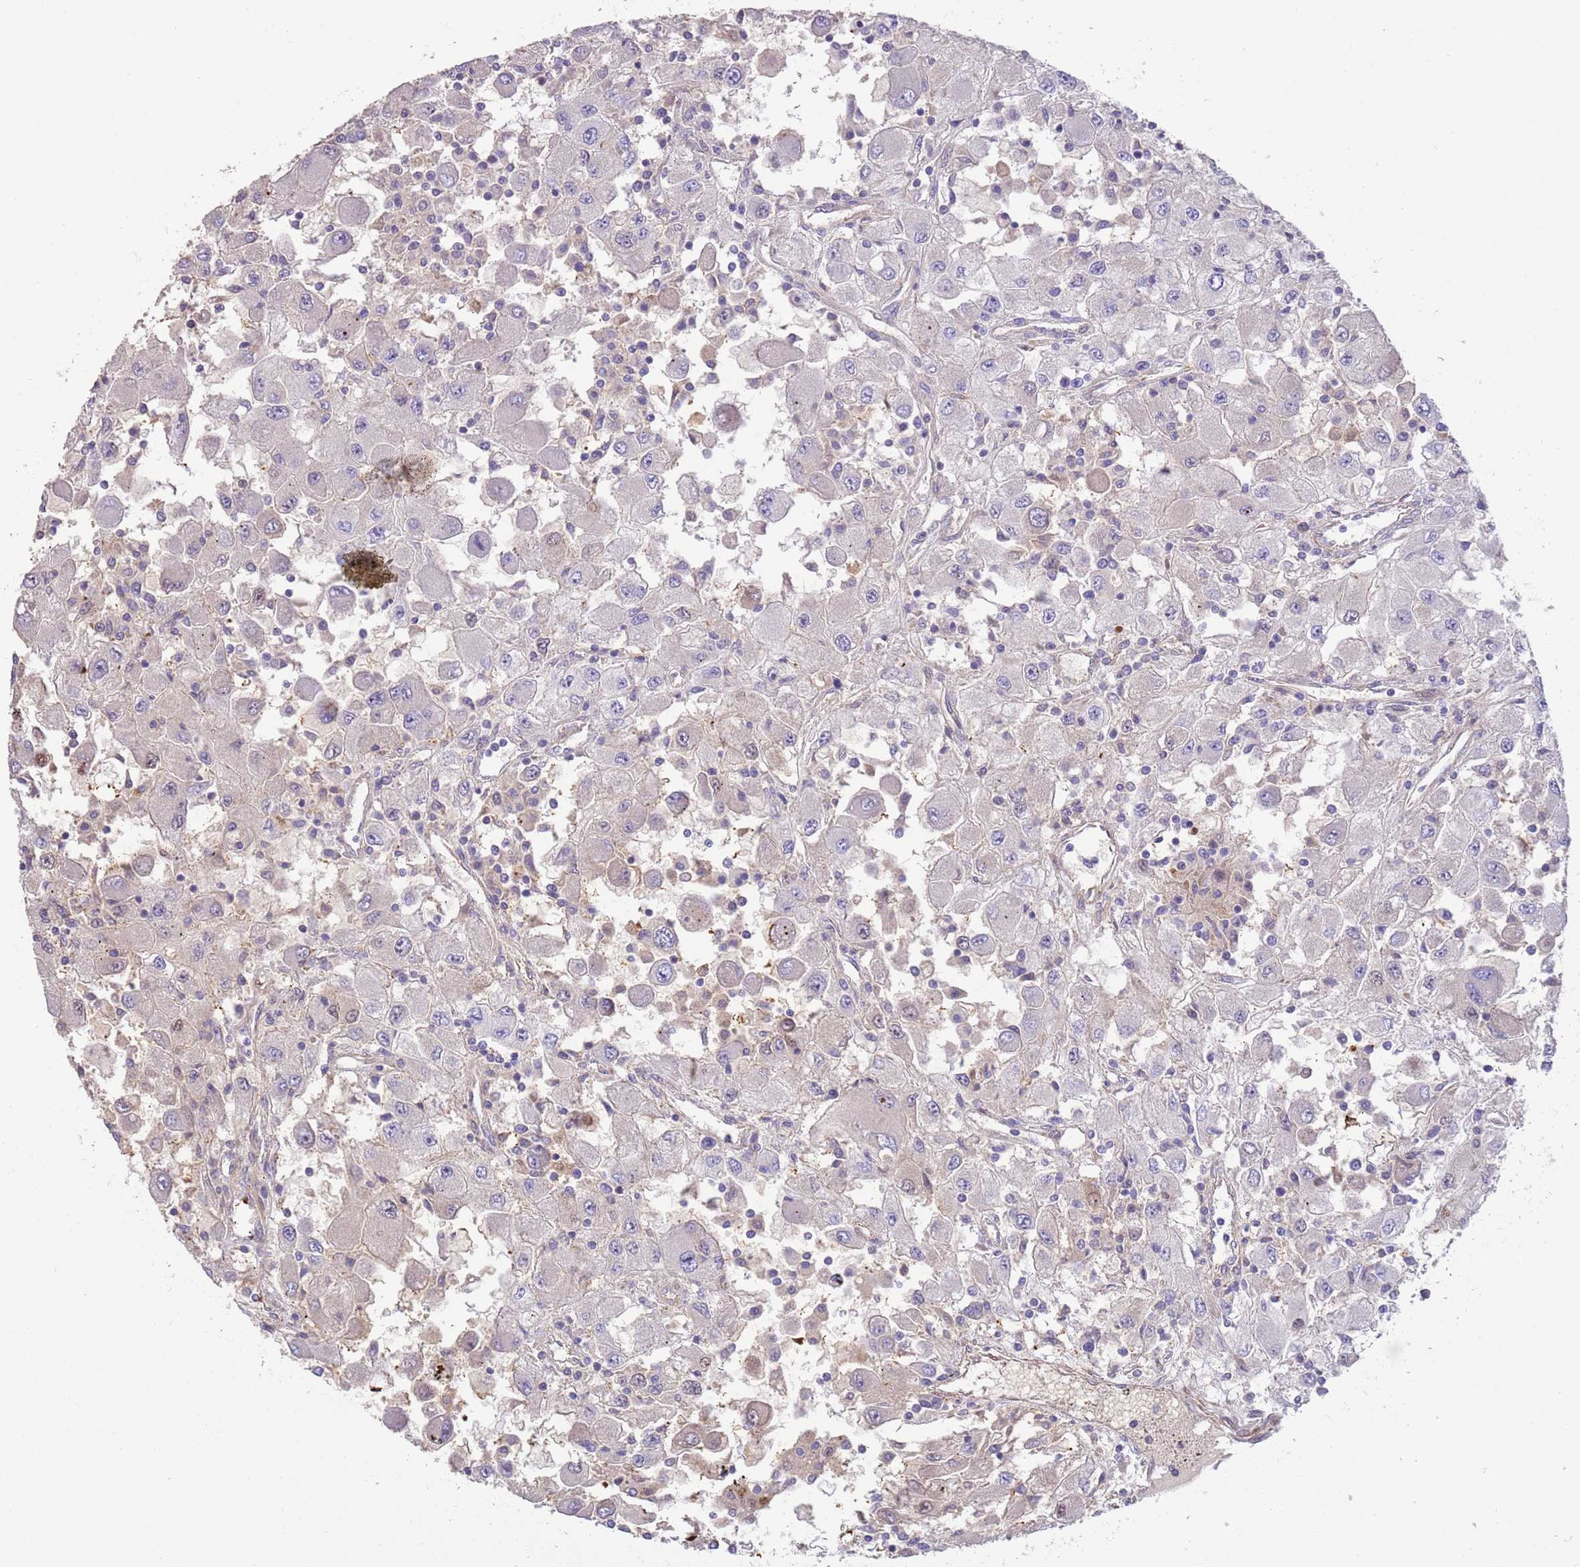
{"staining": {"intensity": "negative", "quantity": "none", "location": "none"}, "tissue": "renal cancer", "cell_type": "Tumor cells", "image_type": "cancer", "snomed": [{"axis": "morphology", "description": "Adenocarcinoma, NOS"}, {"axis": "topography", "description": "Kidney"}], "caption": "A micrograph of human renal cancer (adenocarcinoma) is negative for staining in tumor cells.", "gene": "SFTPA1", "patient": {"sex": "female", "age": 67}}